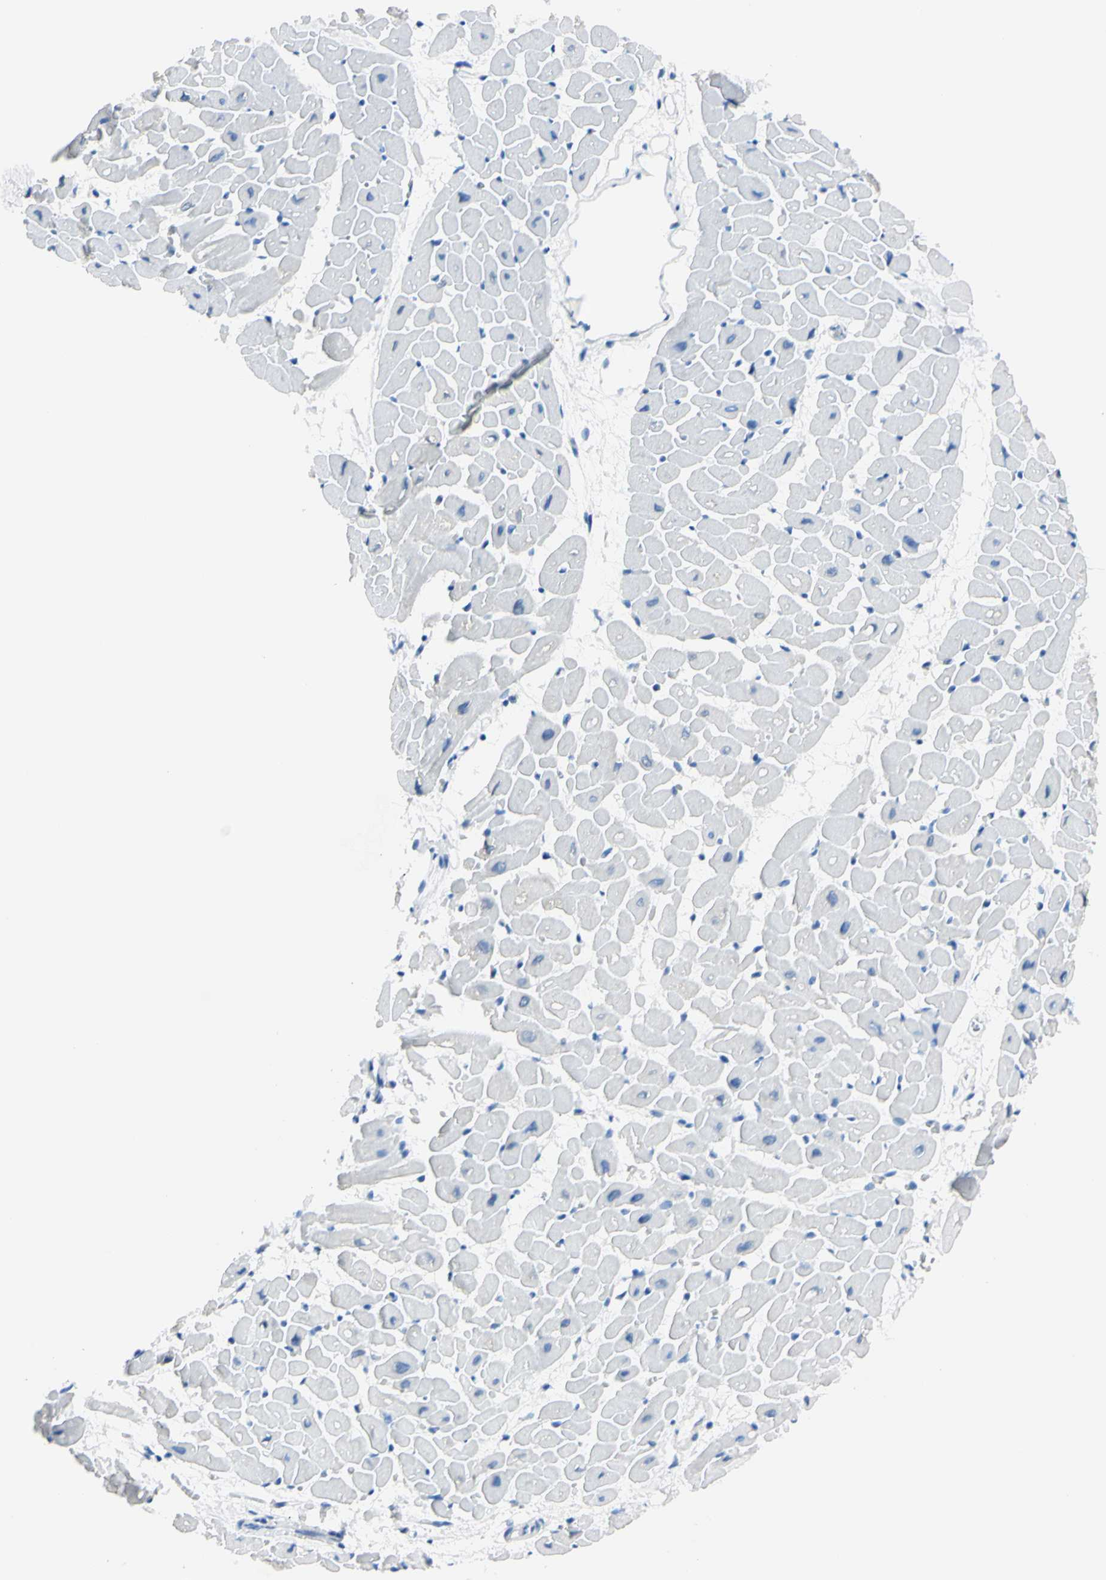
{"staining": {"intensity": "negative", "quantity": "none", "location": "none"}, "tissue": "heart muscle", "cell_type": "Cardiomyocytes", "image_type": "normal", "snomed": [{"axis": "morphology", "description": "Normal tissue, NOS"}, {"axis": "topography", "description": "Heart"}], "caption": "Immunohistochemistry of normal human heart muscle reveals no positivity in cardiomyocytes.", "gene": "FOLH1", "patient": {"sex": "male", "age": 45}}